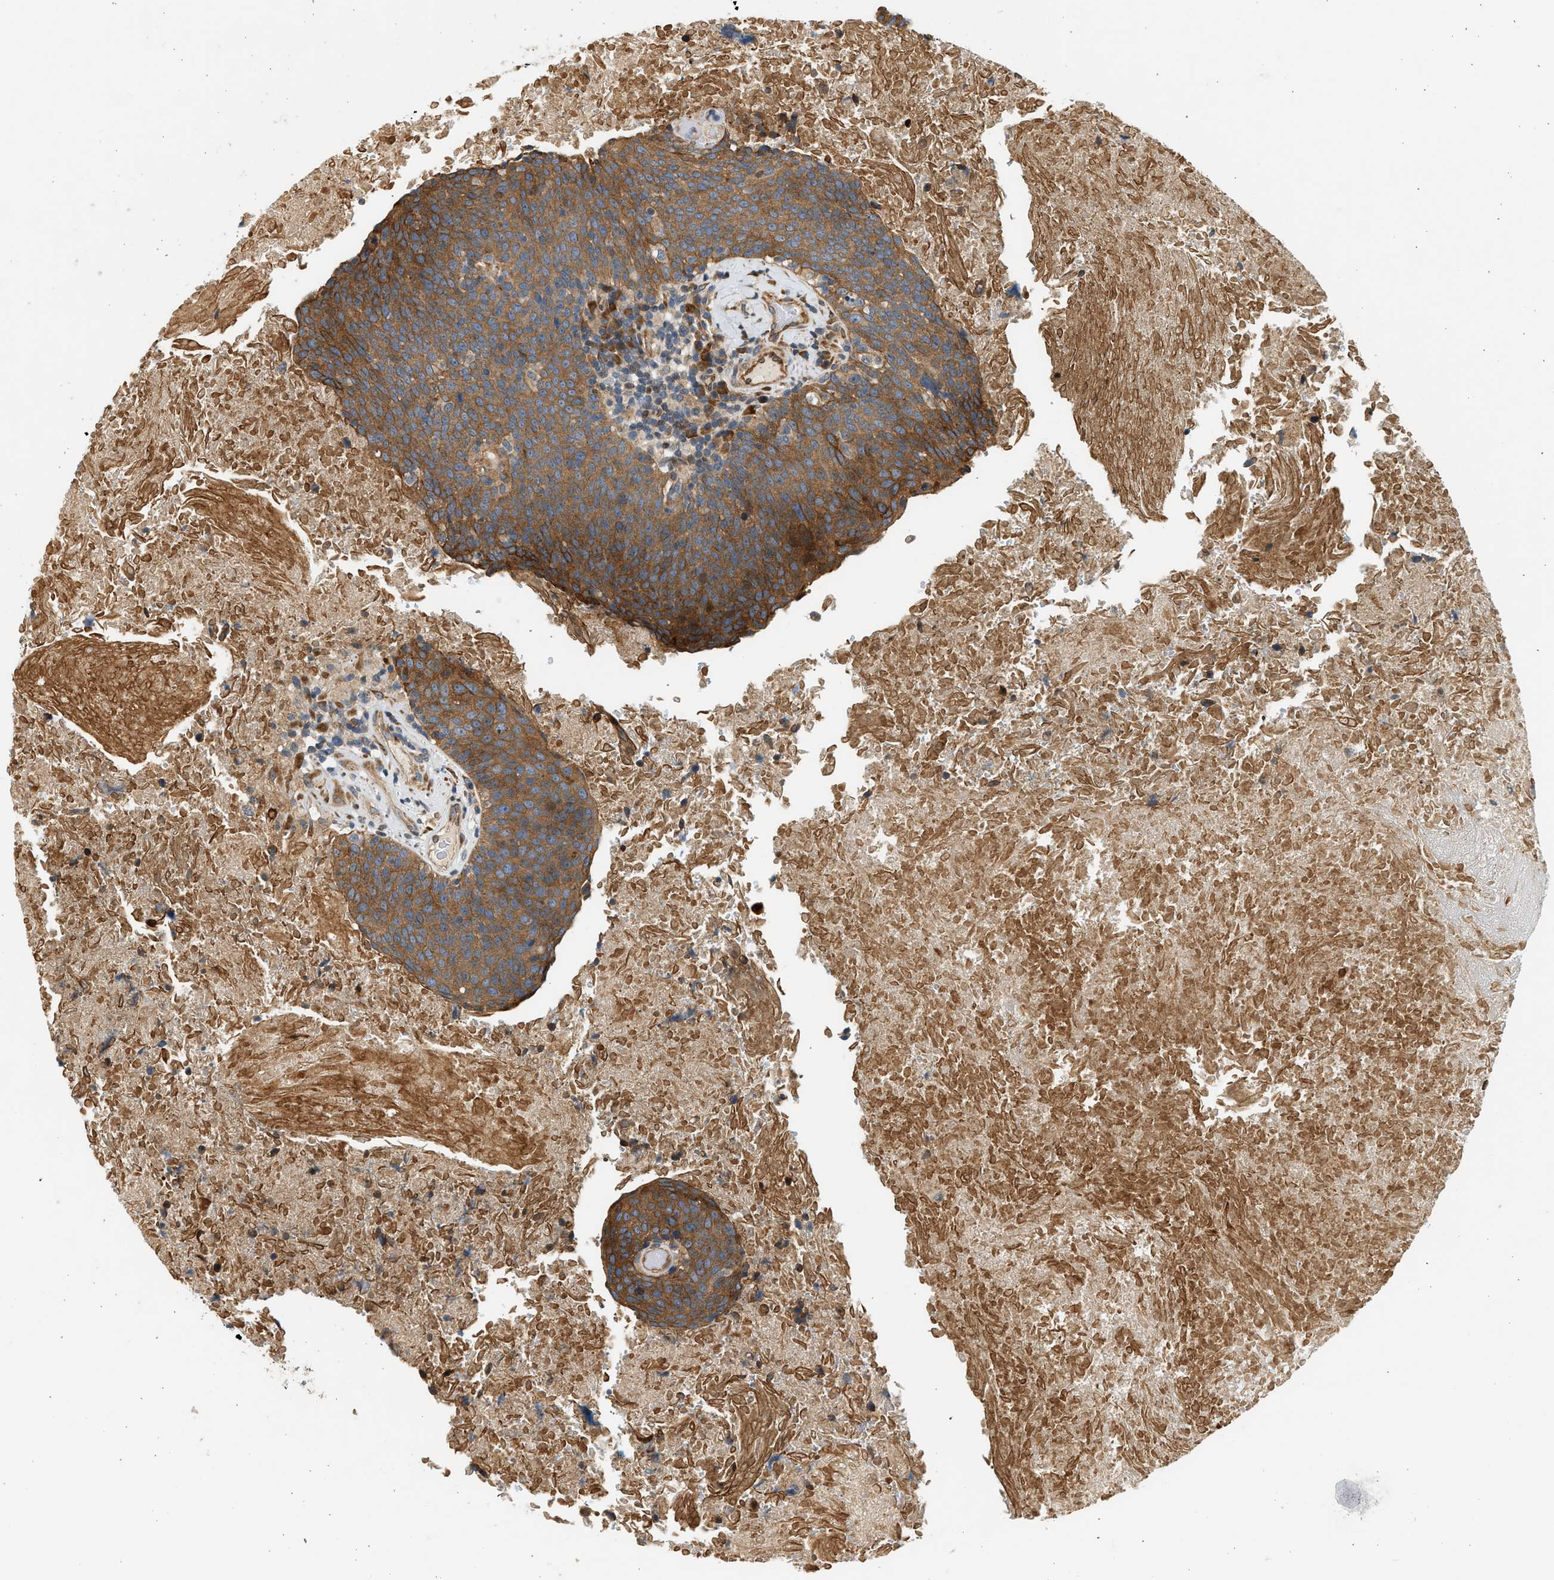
{"staining": {"intensity": "strong", "quantity": ">75%", "location": "cytoplasmic/membranous"}, "tissue": "head and neck cancer", "cell_type": "Tumor cells", "image_type": "cancer", "snomed": [{"axis": "morphology", "description": "Squamous cell carcinoma, NOS"}, {"axis": "morphology", "description": "Squamous cell carcinoma, metastatic, NOS"}, {"axis": "topography", "description": "Lymph node"}, {"axis": "topography", "description": "Head-Neck"}], "caption": "Strong cytoplasmic/membranous expression for a protein is appreciated in about >75% of tumor cells of head and neck metastatic squamous cell carcinoma using immunohistochemistry.", "gene": "NRSN2", "patient": {"sex": "male", "age": 62}}